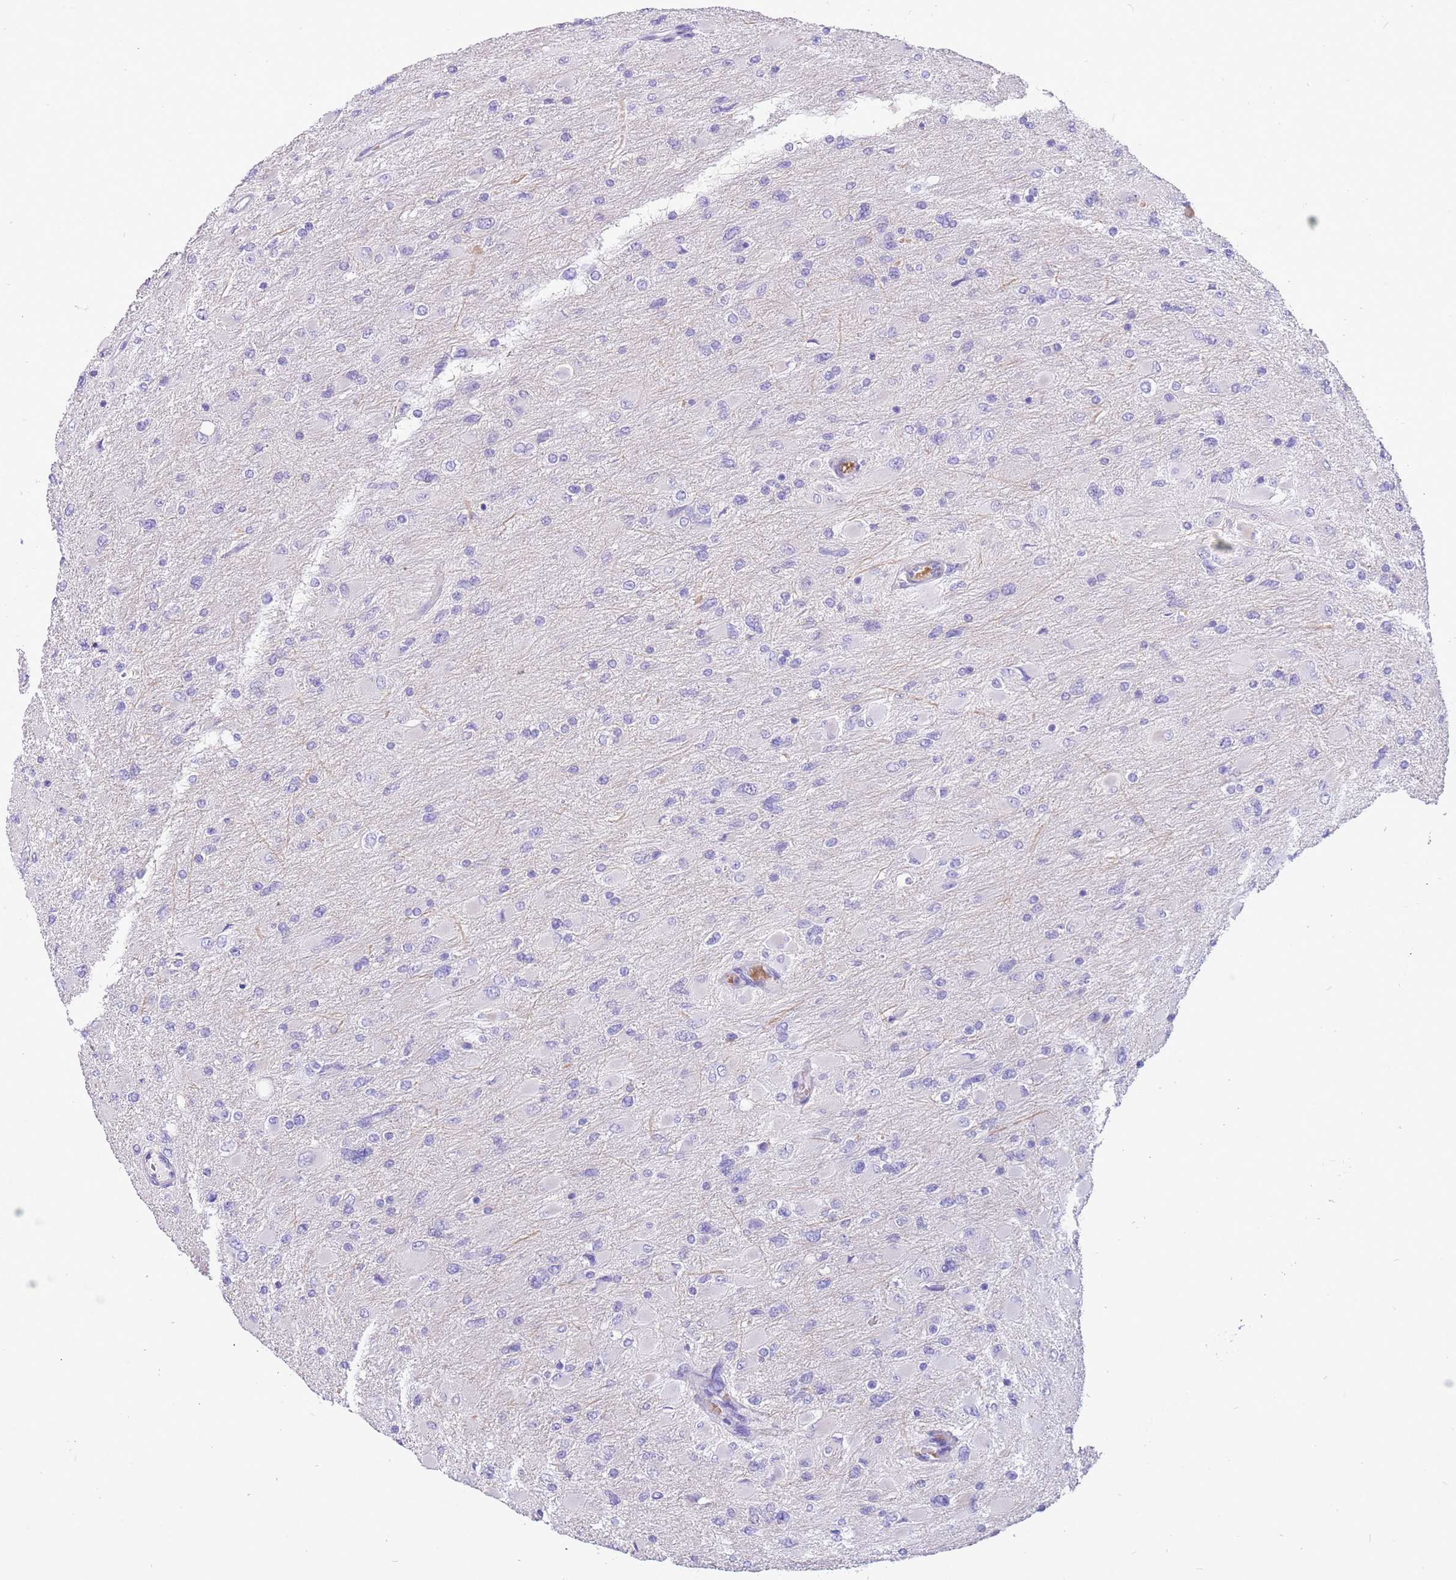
{"staining": {"intensity": "negative", "quantity": "none", "location": "none"}, "tissue": "glioma", "cell_type": "Tumor cells", "image_type": "cancer", "snomed": [{"axis": "morphology", "description": "Glioma, malignant, High grade"}, {"axis": "topography", "description": "Cerebral cortex"}], "caption": "High magnification brightfield microscopy of high-grade glioma (malignant) stained with DAB (3,3'-diaminobenzidine) (brown) and counterstained with hematoxylin (blue): tumor cells show no significant expression. The staining is performed using DAB (3,3'-diaminobenzidine) brown chromogen with nuclei counter-stained in using hematoxylin.", "gene": "KBTBD3", "patient": {"sex": "female", "age": 36}}